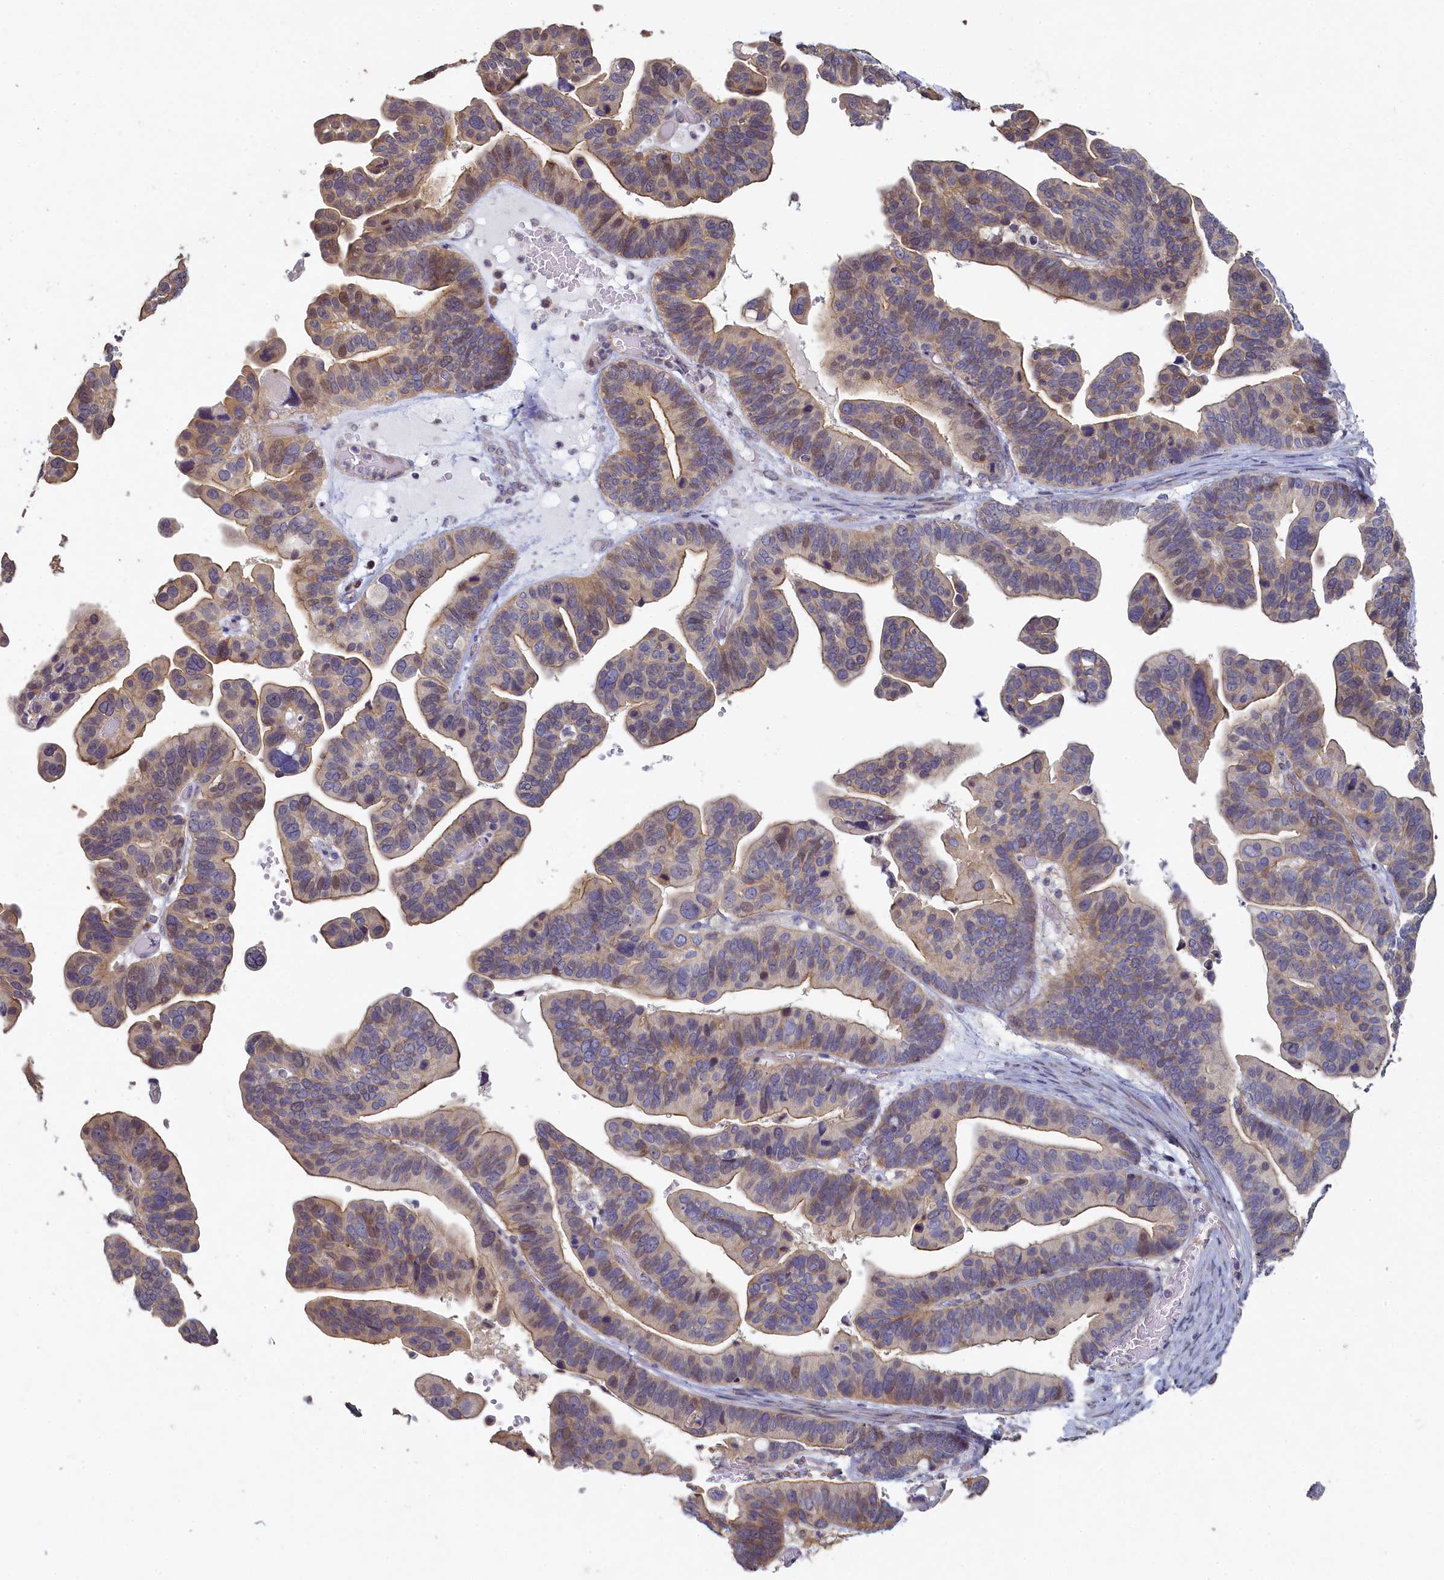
{"staining": {"intensity": "moderate", "quantity": "25%-75%", "location": "cytoplasmic/membranous"}, "tissue": "ovarian cancer", "cell_type": "Tumor cells", "image_type": "cancer", "snomed": [{"axis": "morphology", "description": "Cystadenocarcinoma, serous, NOS"}, {"axis": "topography", "description": "Ovary"}], "caption": "Serous cystadenocarcinoma (ovarian) stained with DAB immunohistochemistry demonstrates medium levels of moderate cytoplasmic/membranous staining in about 25%-75% of tumor cells.", "gene": "DIXDC1", "patient": {"sex": "female", "age": 56}}